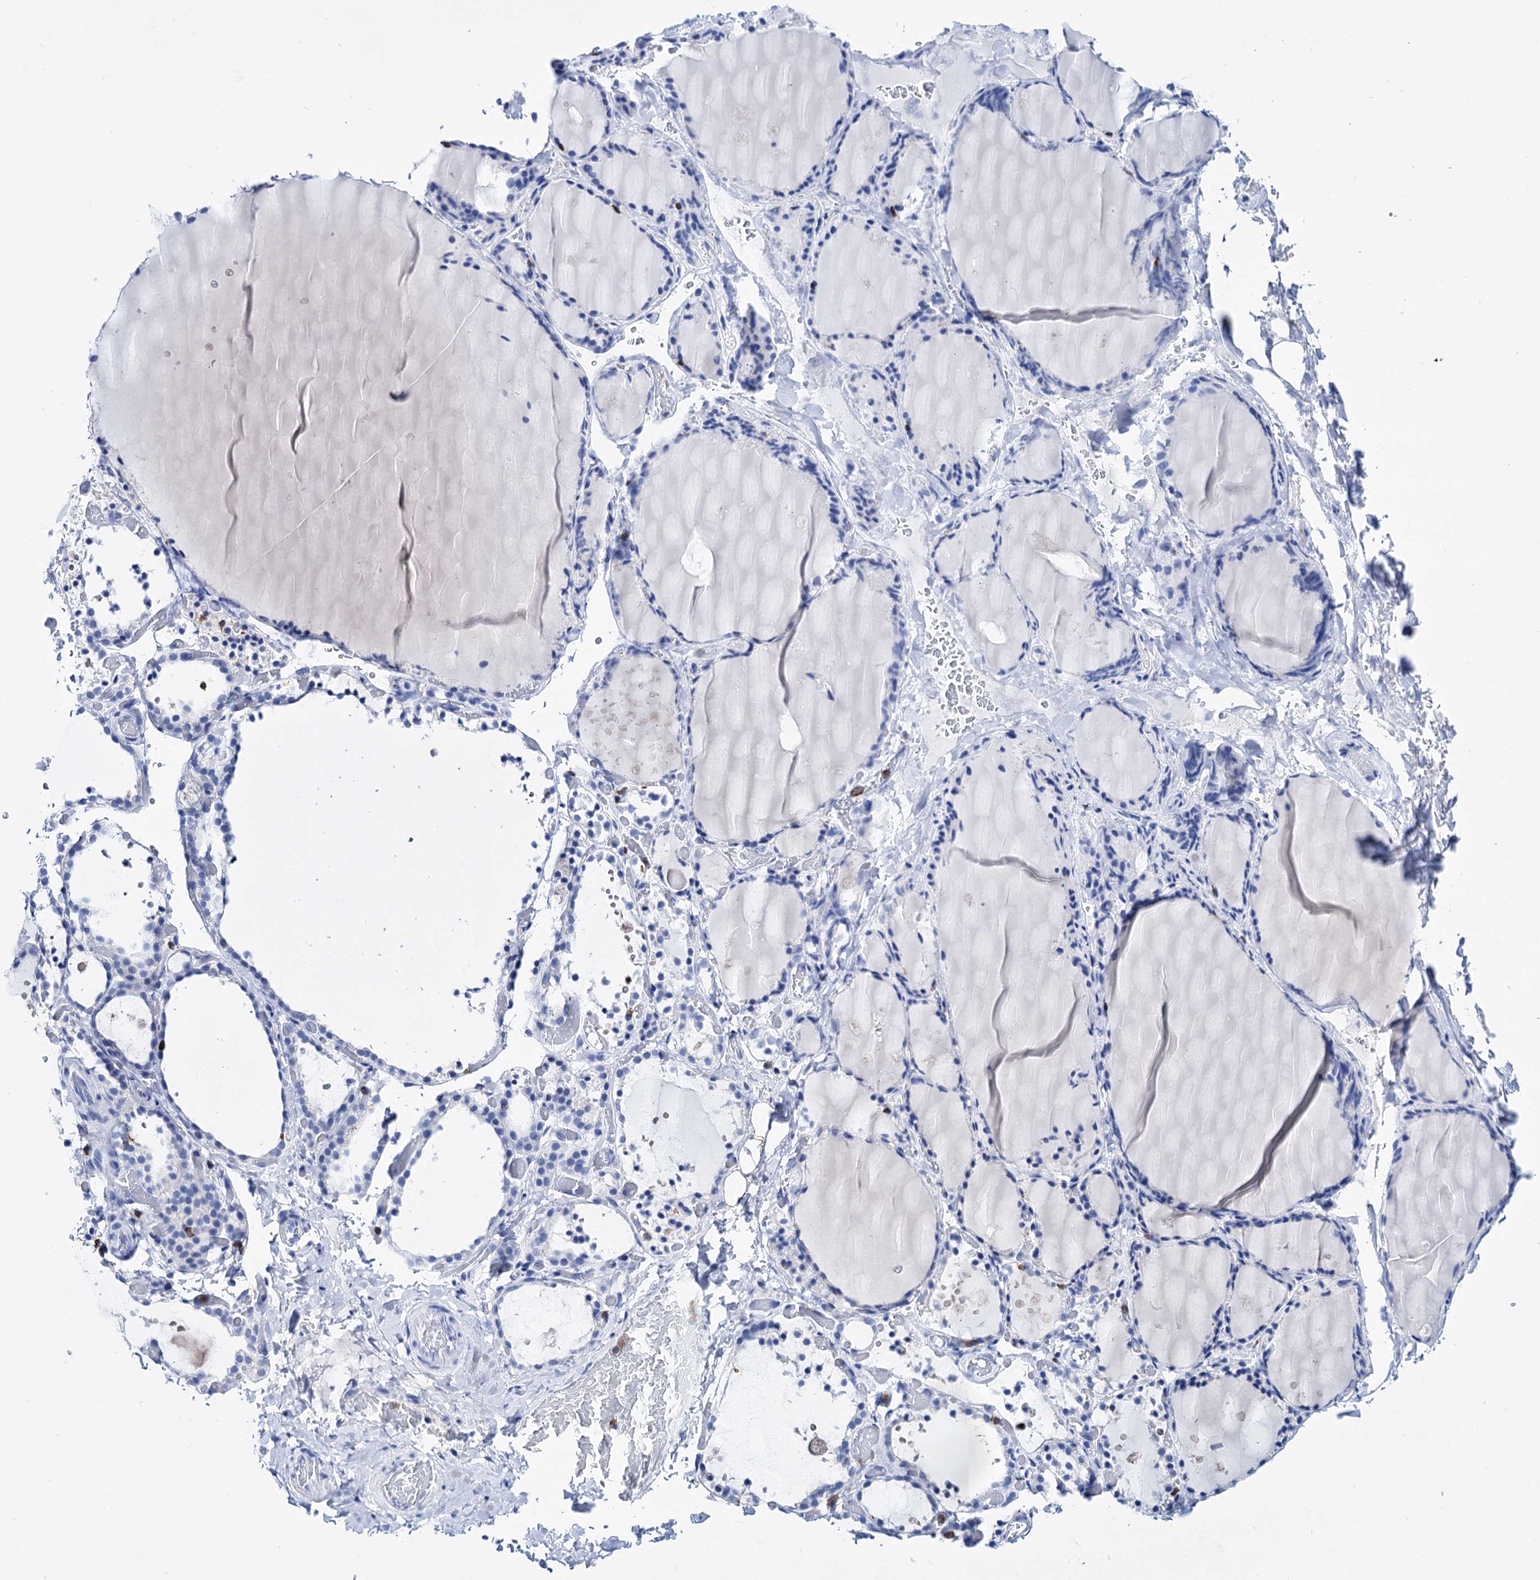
{"staining": {"intensity": "negative", "quantity": "none", "location": "none"}, "tissue": "thyroid gland", "cell_type": "Glandular cells", "image_type": "normal", "snomed": [{"axis": "morphology", "description": "Normal tissue, NOS"}, {"axis": "topography", "description": "Thyroid gland"}], "caption": "Thyroid gland was stained to show a protein in brown. There is no significant expression in glandular cells. (DAB immunohistochemistry (IHC) visualized using brightfield microscopy, high magnification).", "gene": "DEF6", "patient": {"sex": "female", "age": 44}}